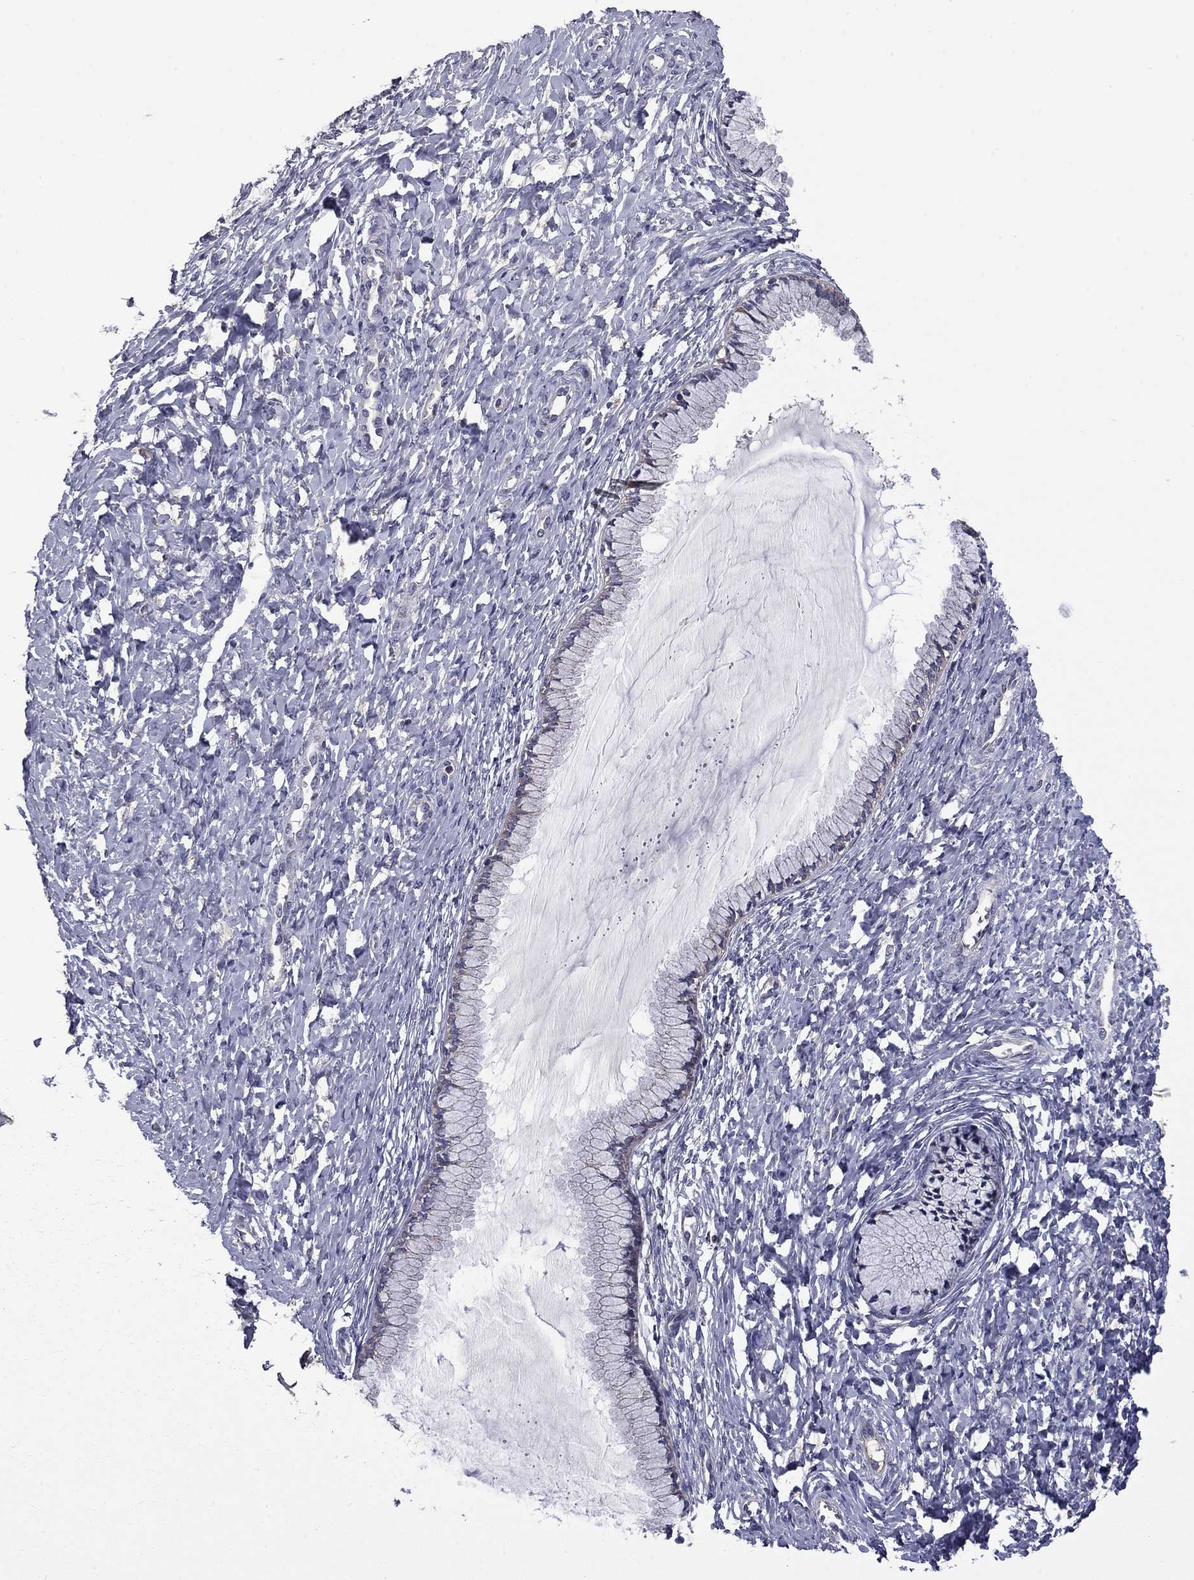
{"staining": {"intensity": "negative", "quantity": "none", "location": "none"}, "tissue": "cervix", "cell_type": "Glandular cells", "image_type": "normal", "snomed": [{"axis": "morphology", "description": "Normal tissue, NOS"}, {"axis": "topography", "description": "Cervix"}], "caption": "Histopathology image shows no protein expression in glandular cells of benign cervix.", "gene": "CEACAM7", "patient": {"sex": "female", "age": 37}}